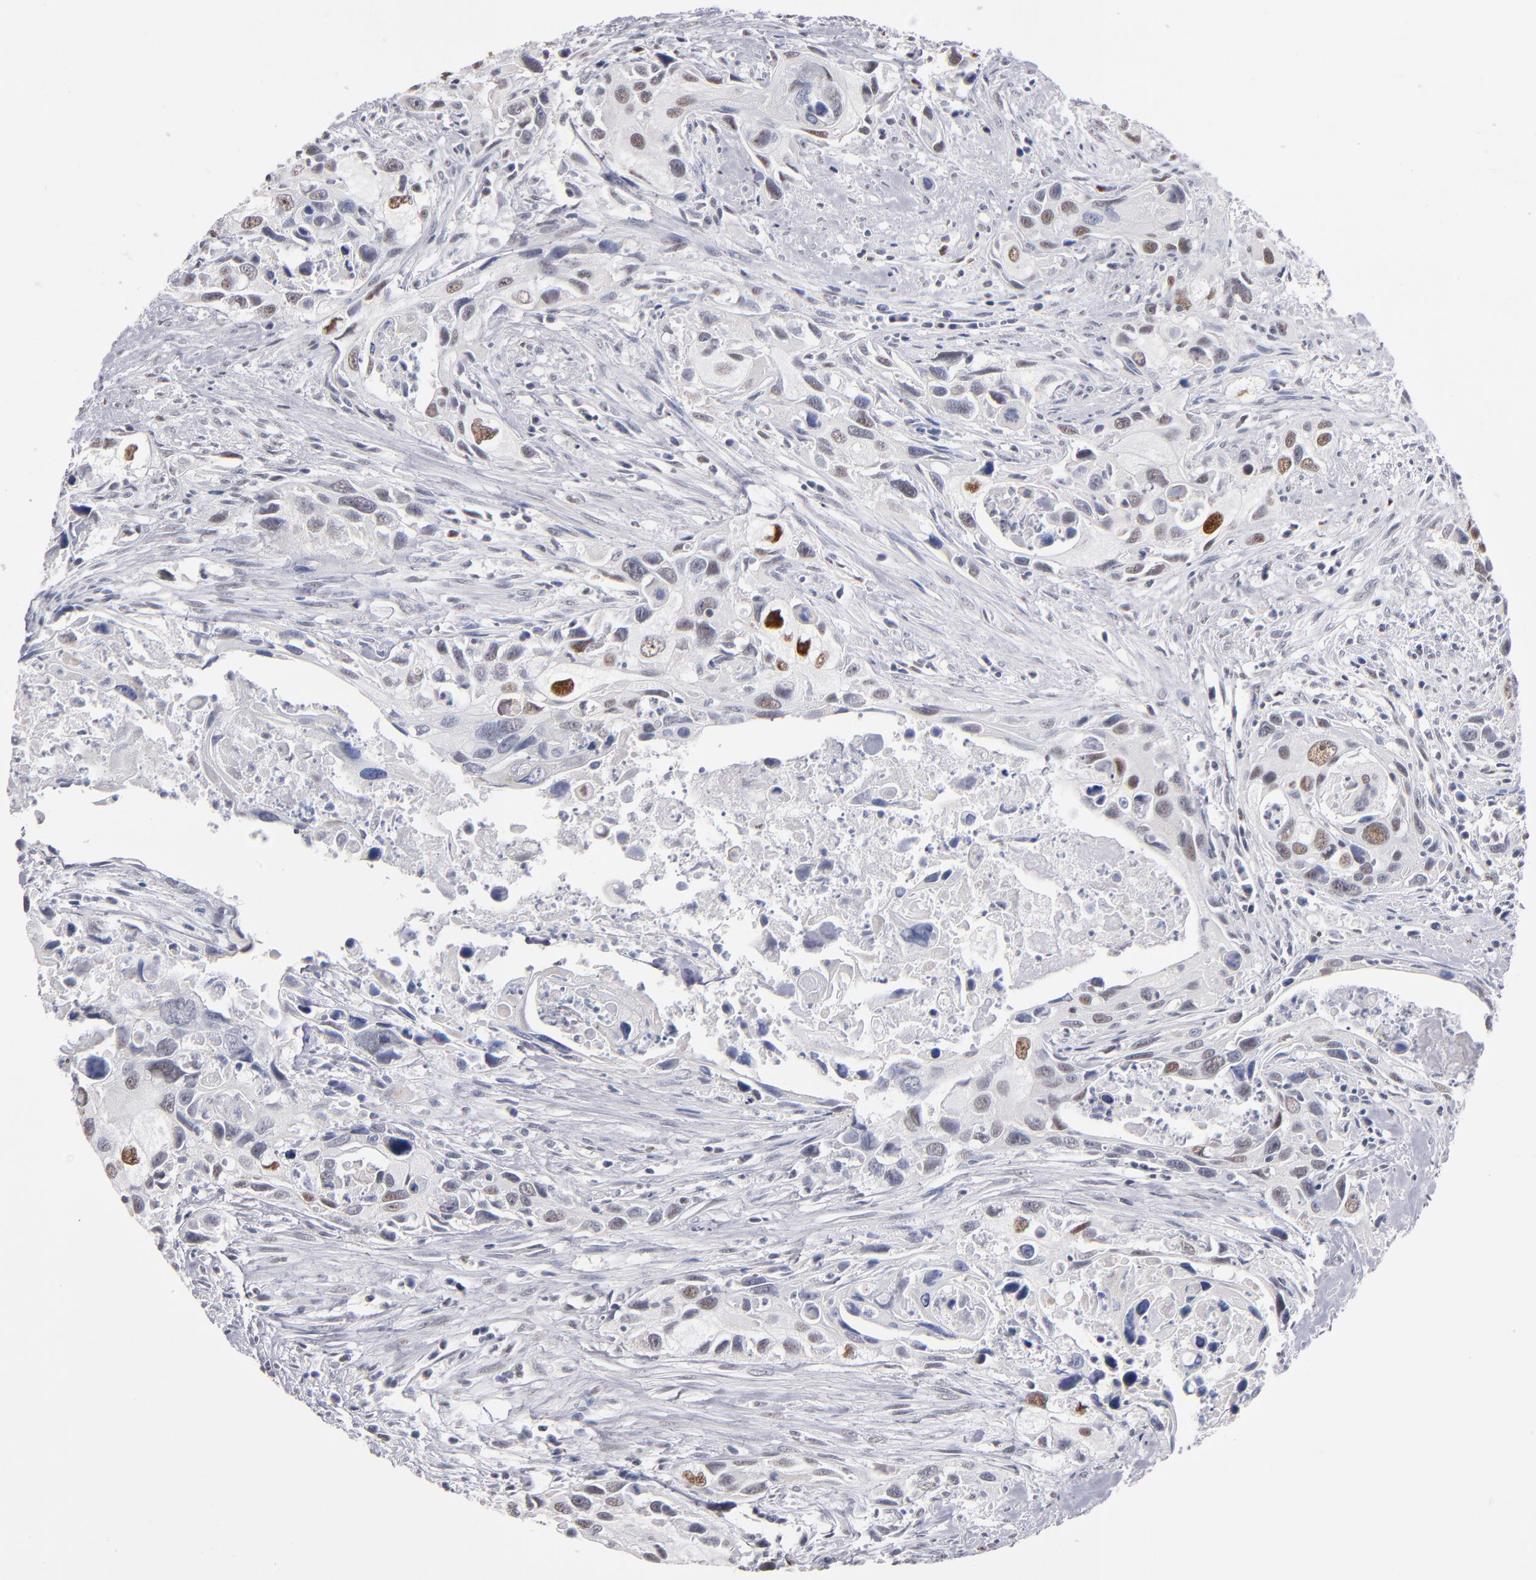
{"staining": {"intensity": "moderate", "quantity": "25%-75%", "location": "nuclear"}, "tissue": "urothelial cancer", "cell_type": "Tumor cells", "image_type": "cancer", "snomed": [{"axis": "morphology", "description": "Urothelial carcinoma, High grade"}, {"axis": "topography", "description": "Urinary bladder"}], "caption": "Brown immunohistochemical staining in urothelial cancer shows moderate nuclear positivity in about 25%-75% of tumor cells. Immunohistochemistry stains the protein in brown and the nuclei are stained blue.", "gene": "MN1", "patient": {"sex": "male", "age": 71}}